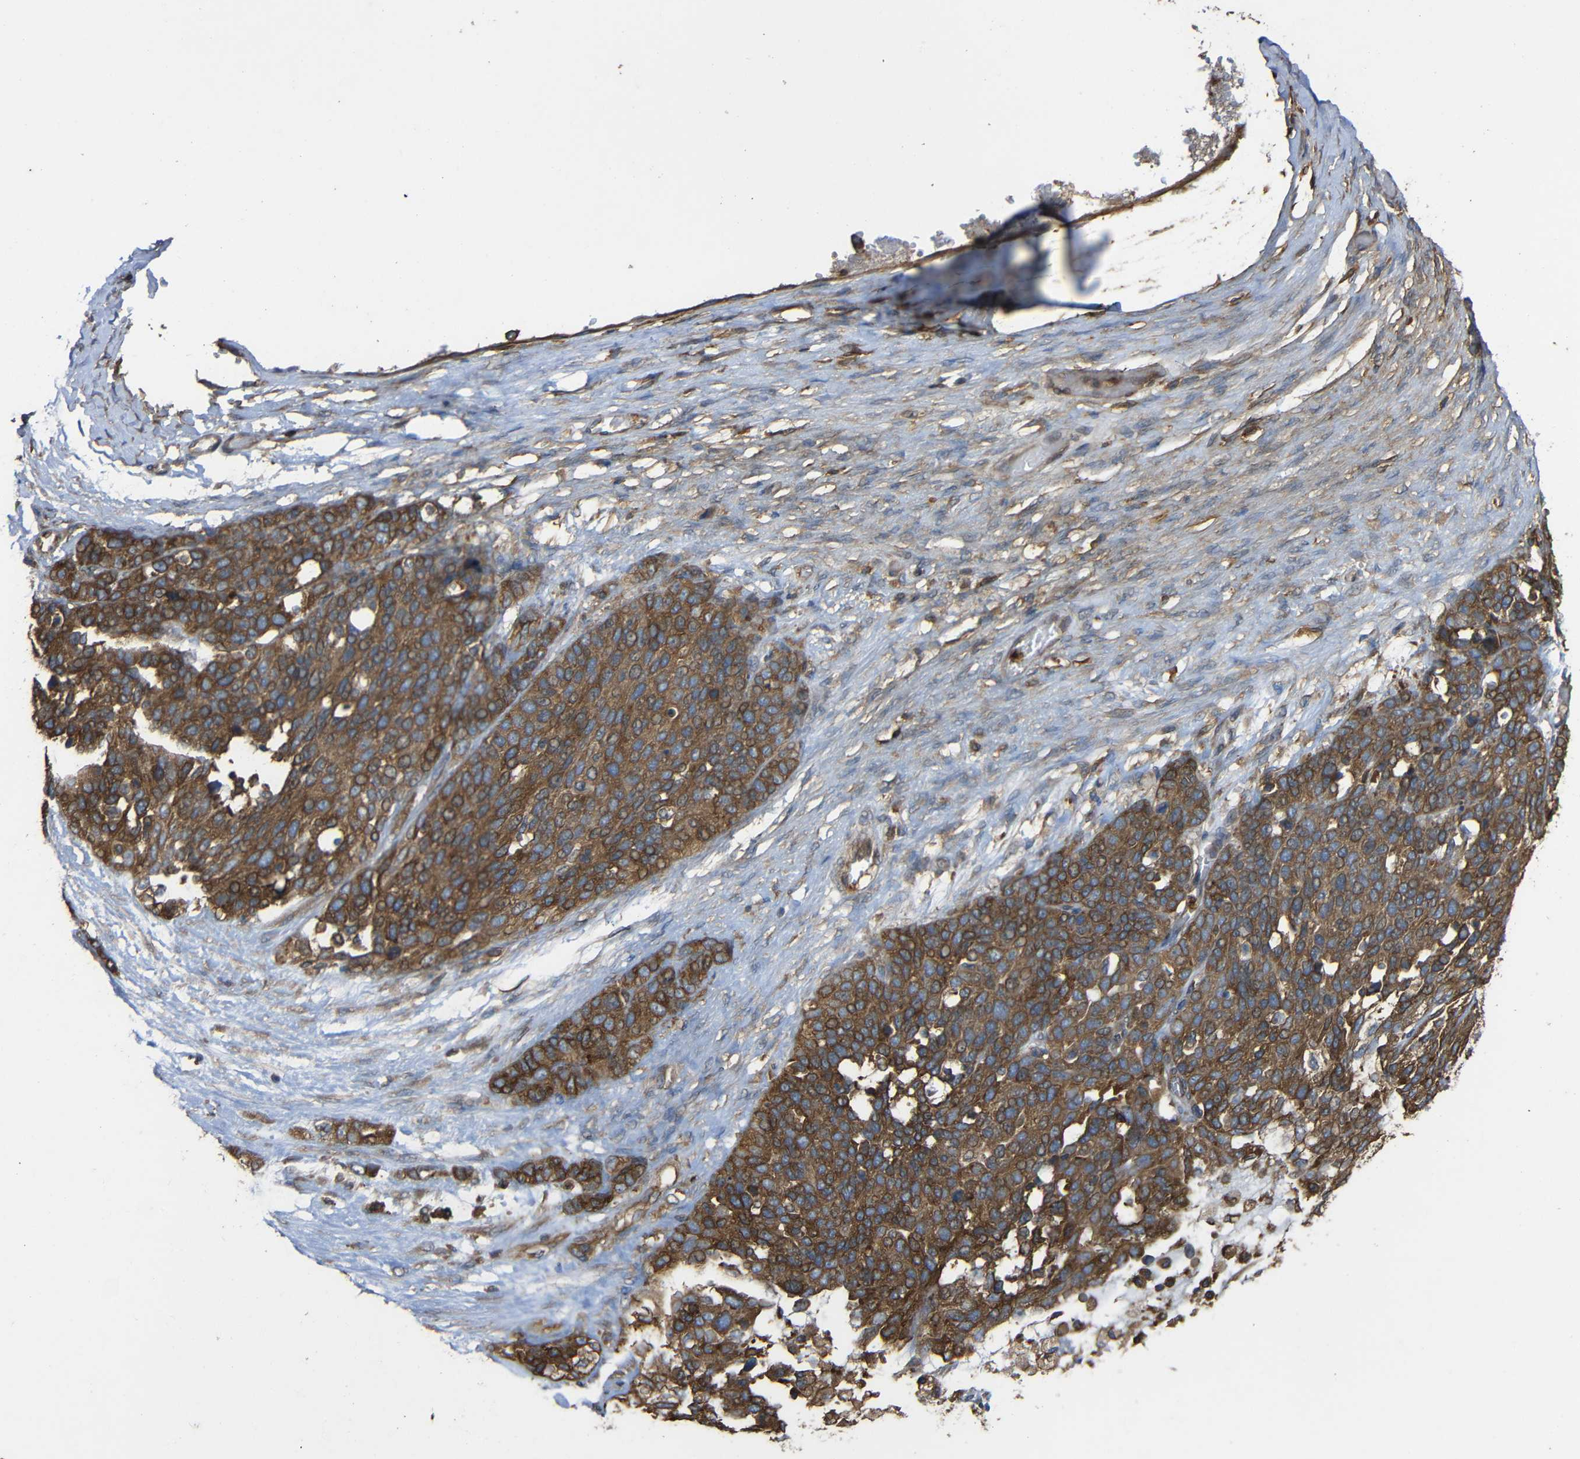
{"staining": {"intensity": "strong", "quantity": ">75%", "location": "cytoplasmic/membranous"}, "tissue": "ovarian cancer", "cell_type": "Tumor cells", "image_type": "cancer", "snomed": [{"axis": "morphology", "description": "Cystadenocarcinoma, serous, NOS"}, {"axis": "topography", "description": "Ovary"}], "caption": "Tumor cells display high levels of strong cytoplasmic/membranous expression in approximately >75% of cells in ovarian cancer.", "gene": "TREM2", "patient": {"sex": "female", "age": 44}}